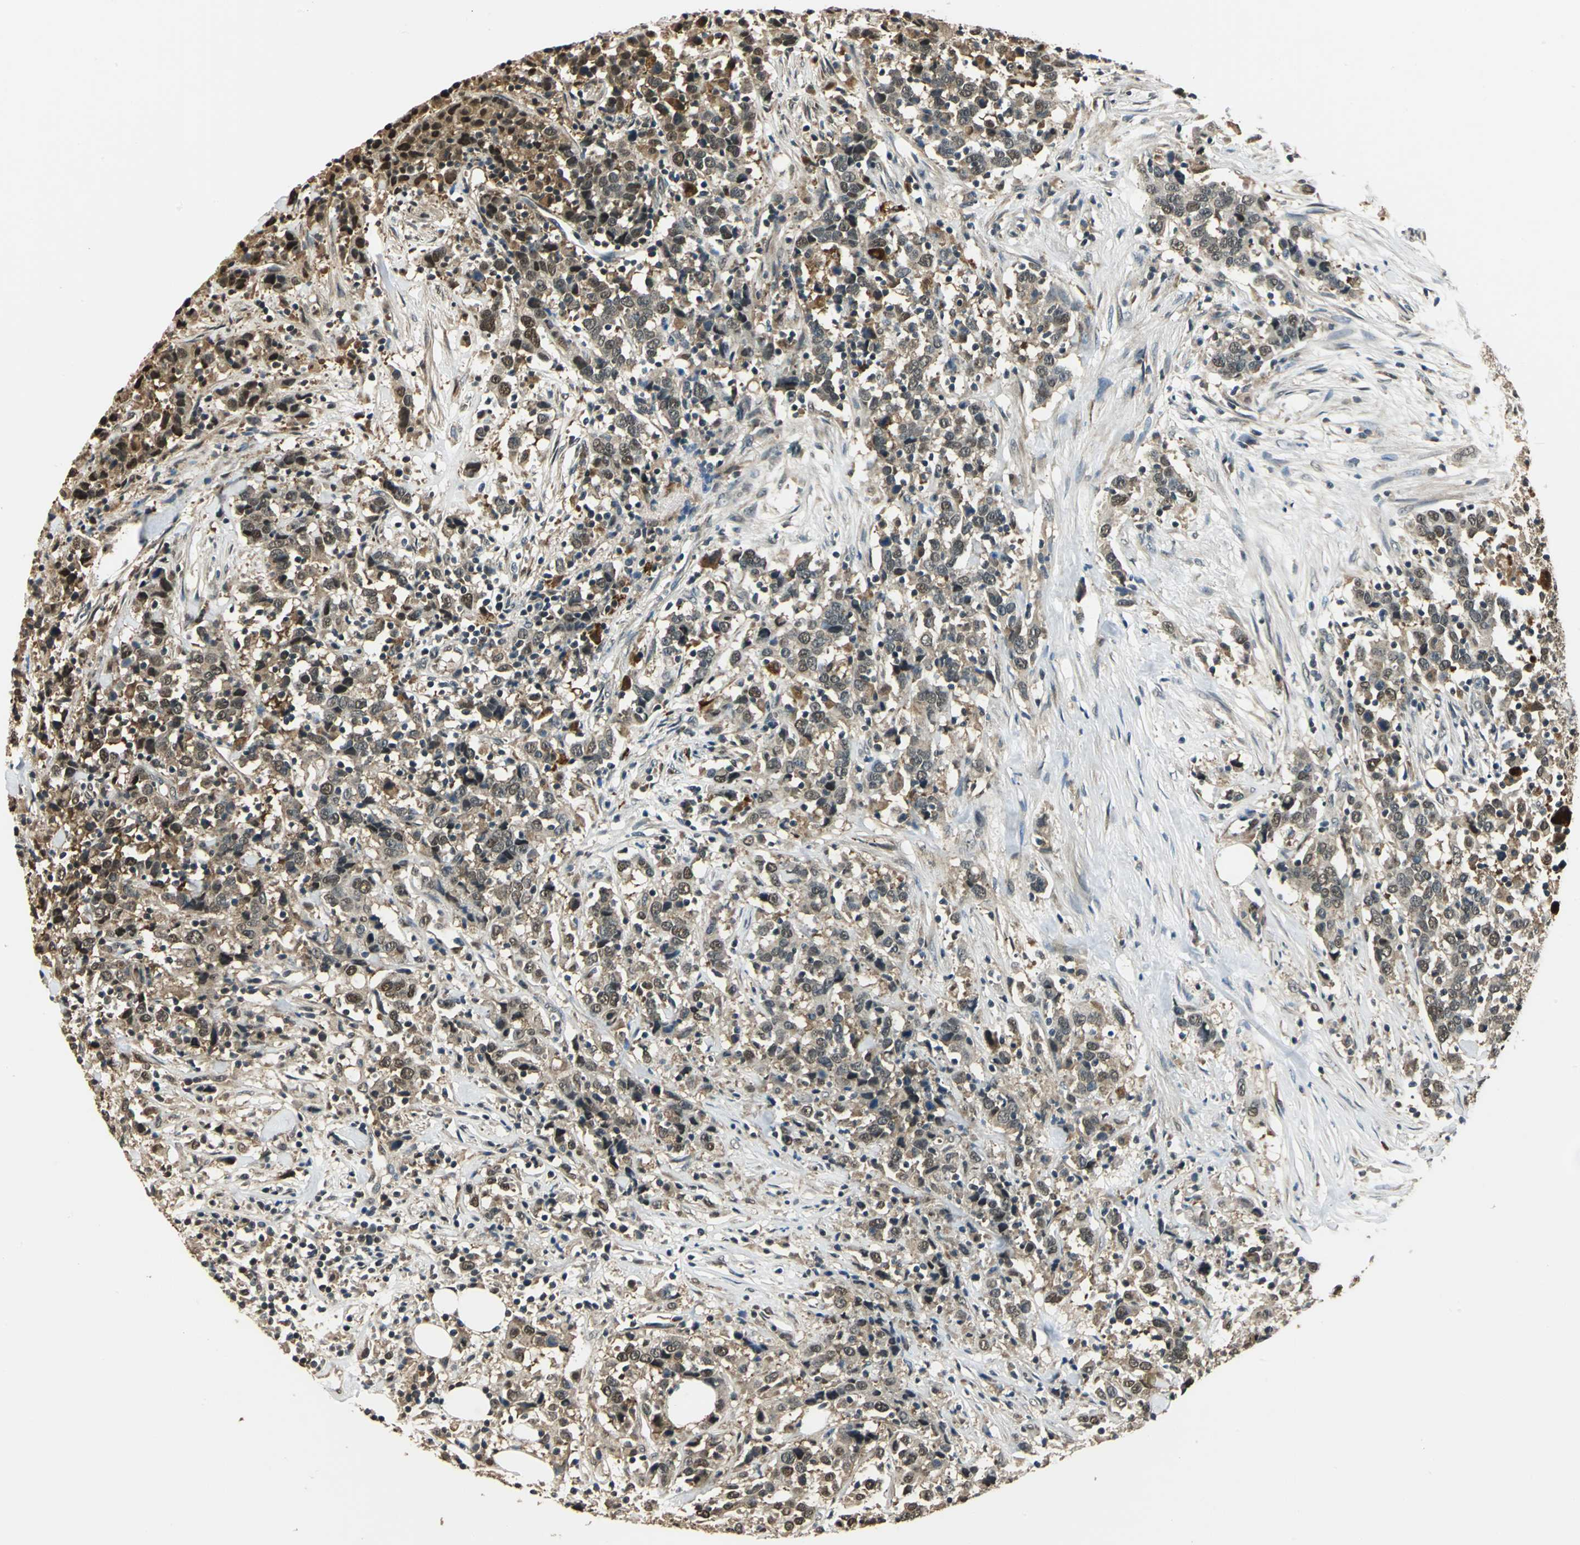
{"staining": {"intensity": "weak", "quantity": ">75%", "location": "cytoplasmic/membranous,nuclear"}, "tissue": "urothelial cancer", "cell_type": "Tumor cells", "image_type": "cancer", "snomed": [{"axis": "morphology", "description": "Urothelial carcinoma, High grade"}, {"axis": "topography", "description": "Urinary bladder"}], "caption": "Urothelial carcinoma (high-grade) stained with a brown dye demonstrates weak cytoplasmic/membranous and nuclear positive staining in about >75% of tumor cells.", "gene": "PPP1R13L", "patient": {"sex": "male", "age": 61}}